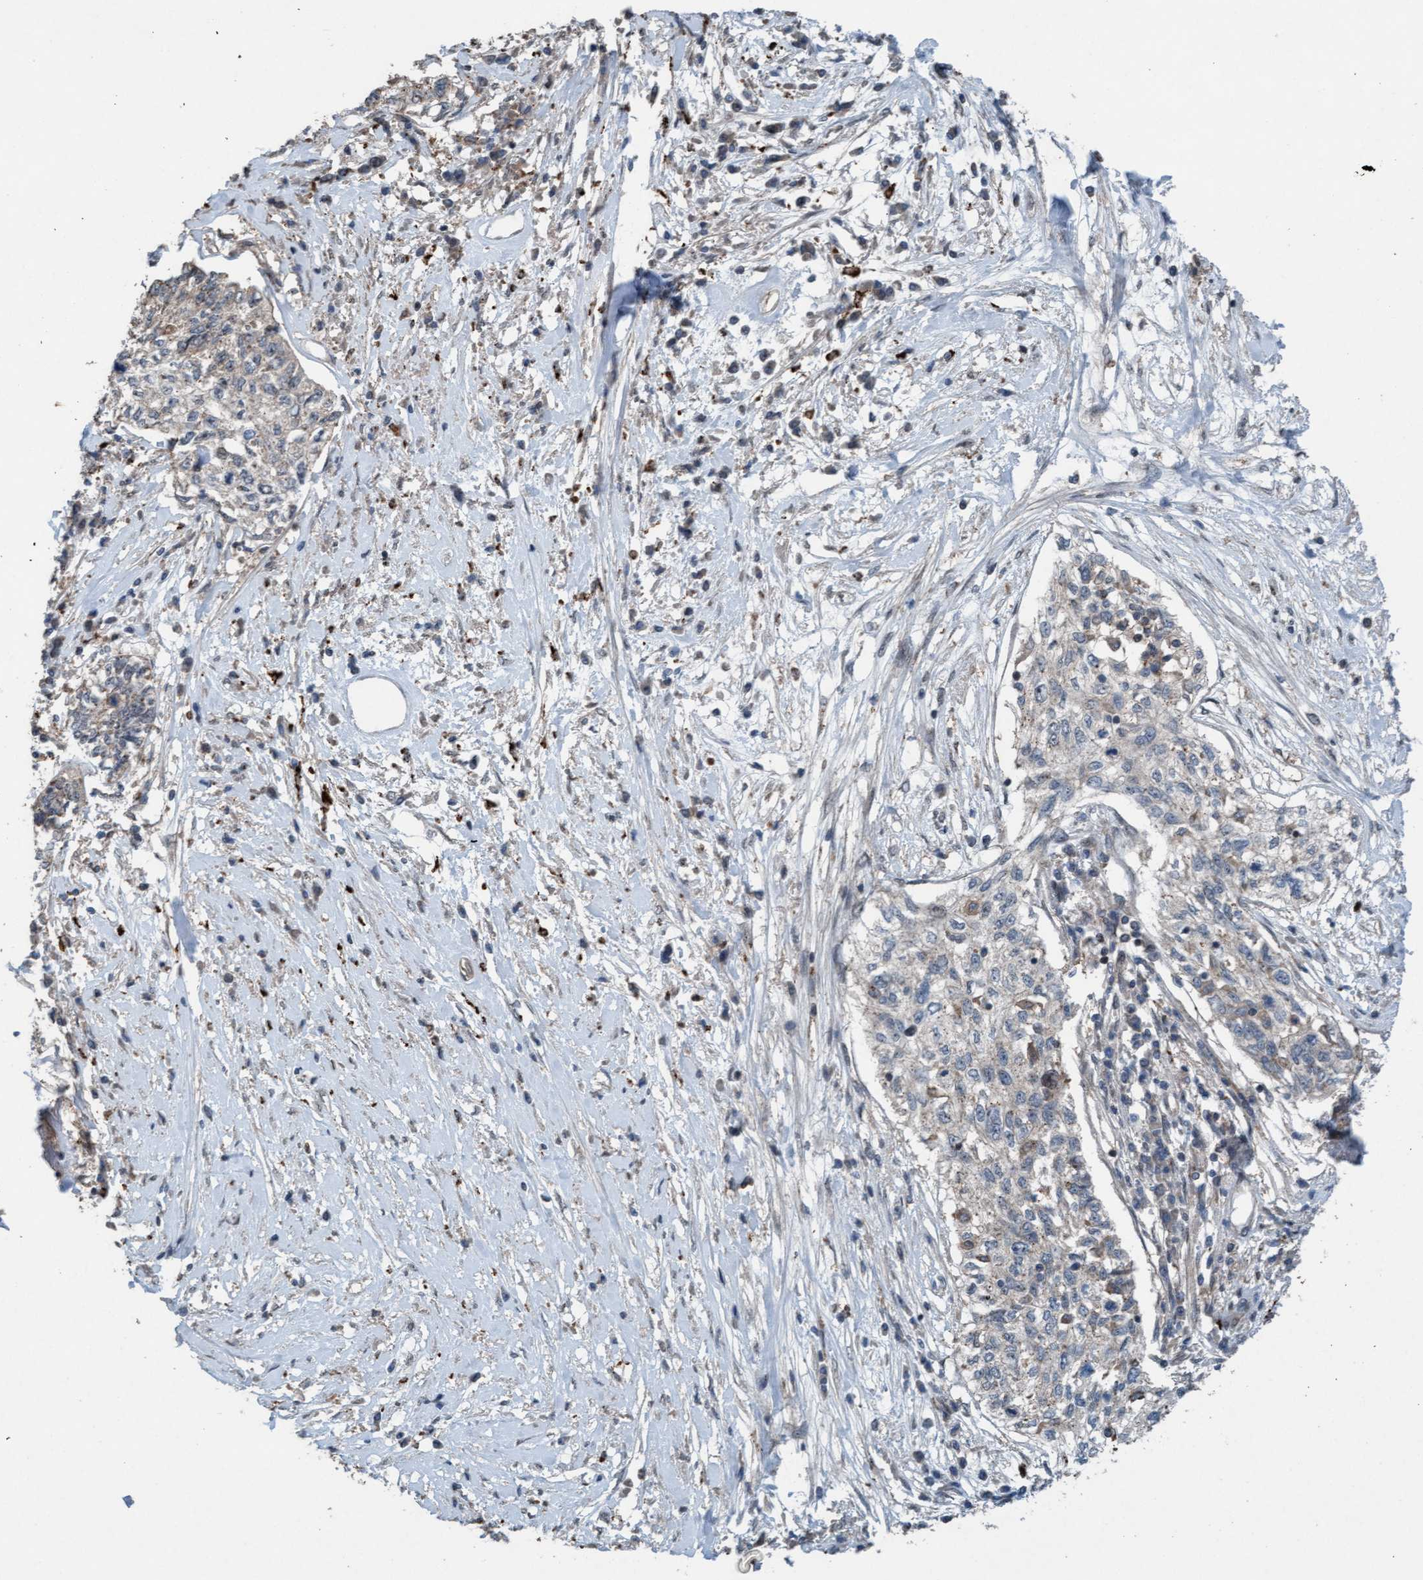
{"staining": {"intensity": "negative", "quantity": "none", "location": "none"}, "tissue": "cervical cancer", "cell_type": "Tumor cells", "image_type": "cancer", "snomed": [{"axis": "morphology", "description": "Squamous cell carcinoma, NOS"}, {"axis": "topography", "description": "Cervix"}], "caption": "An image of human squamous cell carcinoma (cervical) is negative for staining in tumor cells.", "gene": "PLXNB2", "patient": {"sex": "female", "age": 57}}